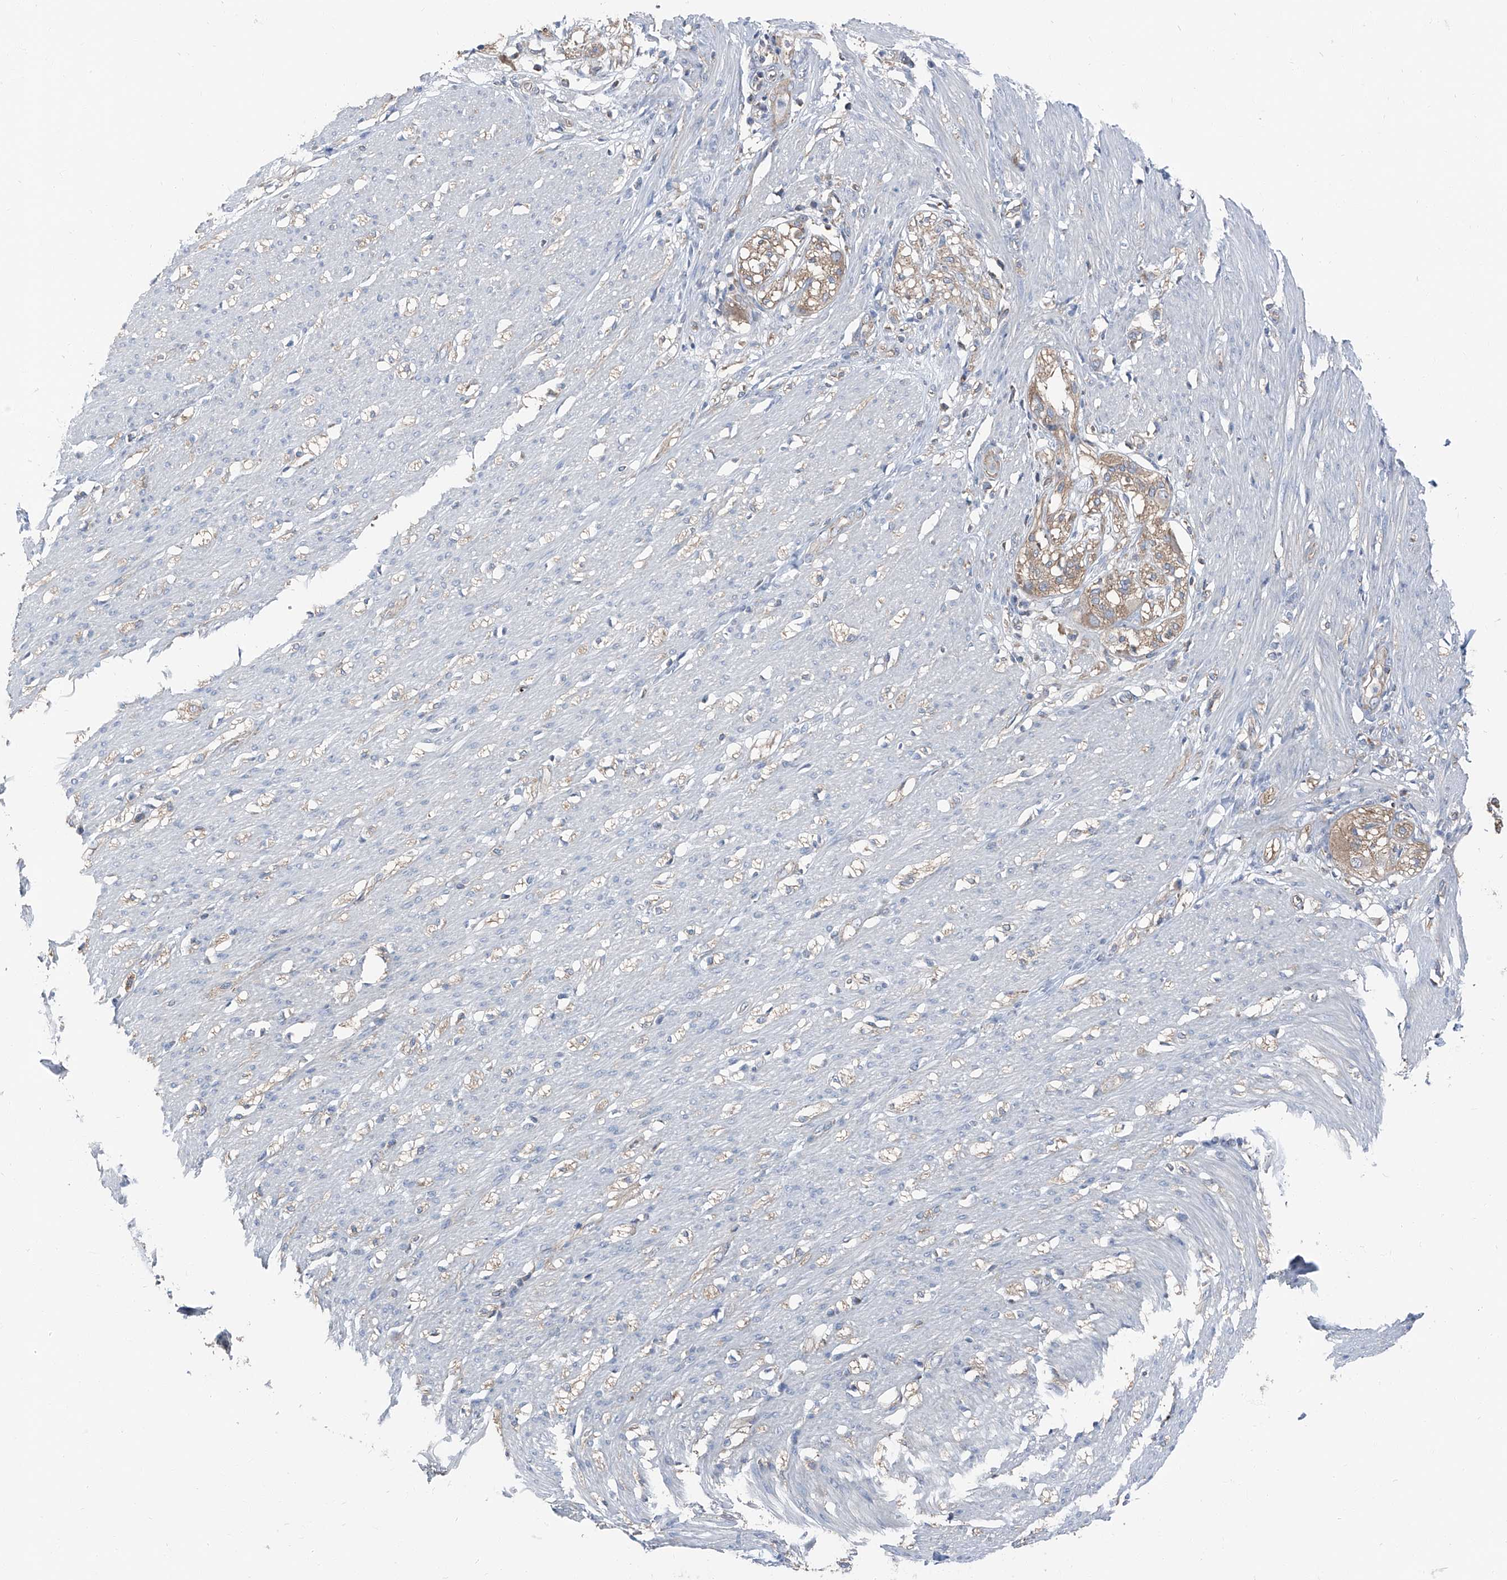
{"staining": {"intensity": "negative", "quantity": "none", "location": "none"}, "tissue": "smooth muscle", "cell_type": "Smooth muscle cells", "image_type": "normal", "snomed": [{"axis": "morphology", "description": "Normal tissue, NOS"}, {"axis": "morphology", "description": "Adenocarcinoma, NOS"}, {"axis": "topography", "description": "Colon"}, {"axis": "topography", "description": "Peripheral nerve tissue"}], "caption": "This photomicrograph is of benign smooth muscle stained with IHC to label a protein in brown with the nuclei are counter-stained blue. There is no expression in smooth muscle cells. Brightfield microscopy of immunohistochemistry (IHC) stained with DAB (brown) and hematoxylin (blue), captured at high magnification.", "gene": "GPR142", "patient": {"sex": "male", "age": 14}}